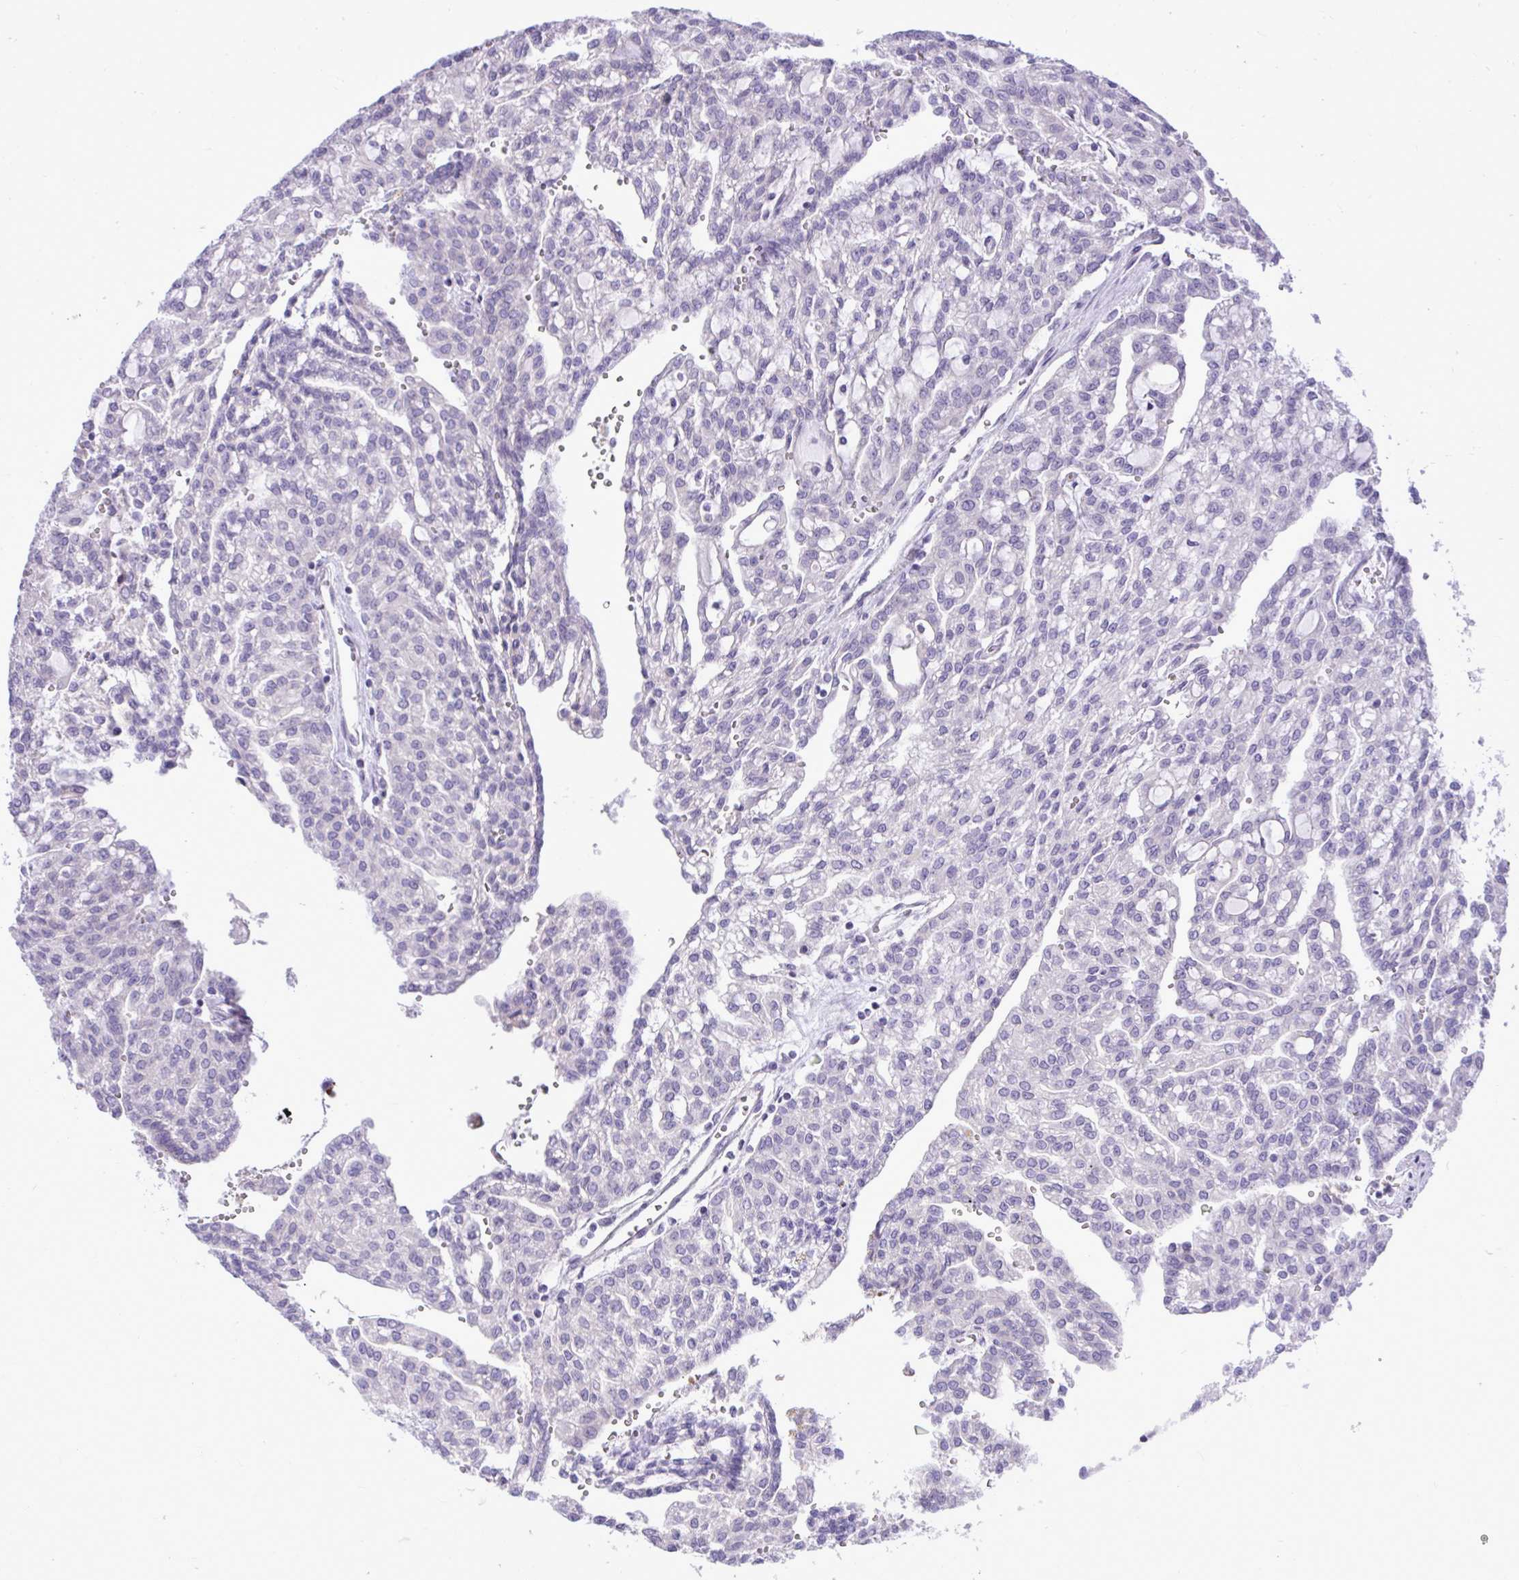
{"staining": {"intensity": "negative", "quantity": "none", "location": "none"}, "tissue": "renal cancer", "cell_type": "Tumor cells", "image_type": "cancer", "snomed": [{"axis": "morphology", "description": "Adenocarcinoma, NOS"}, {"axis": "topography", "description": "Kidney"}], "caption": "High magnification brightfield microscopy of renal adenocarcinoma stained with DAB (3,3'-diaminobenzidine) (brown) and counterstained with hematoxylin (blue): tumor cells show no significant positivity.", "gene": "SPAG1", "patient": {"sex": "male", "age": 63}}